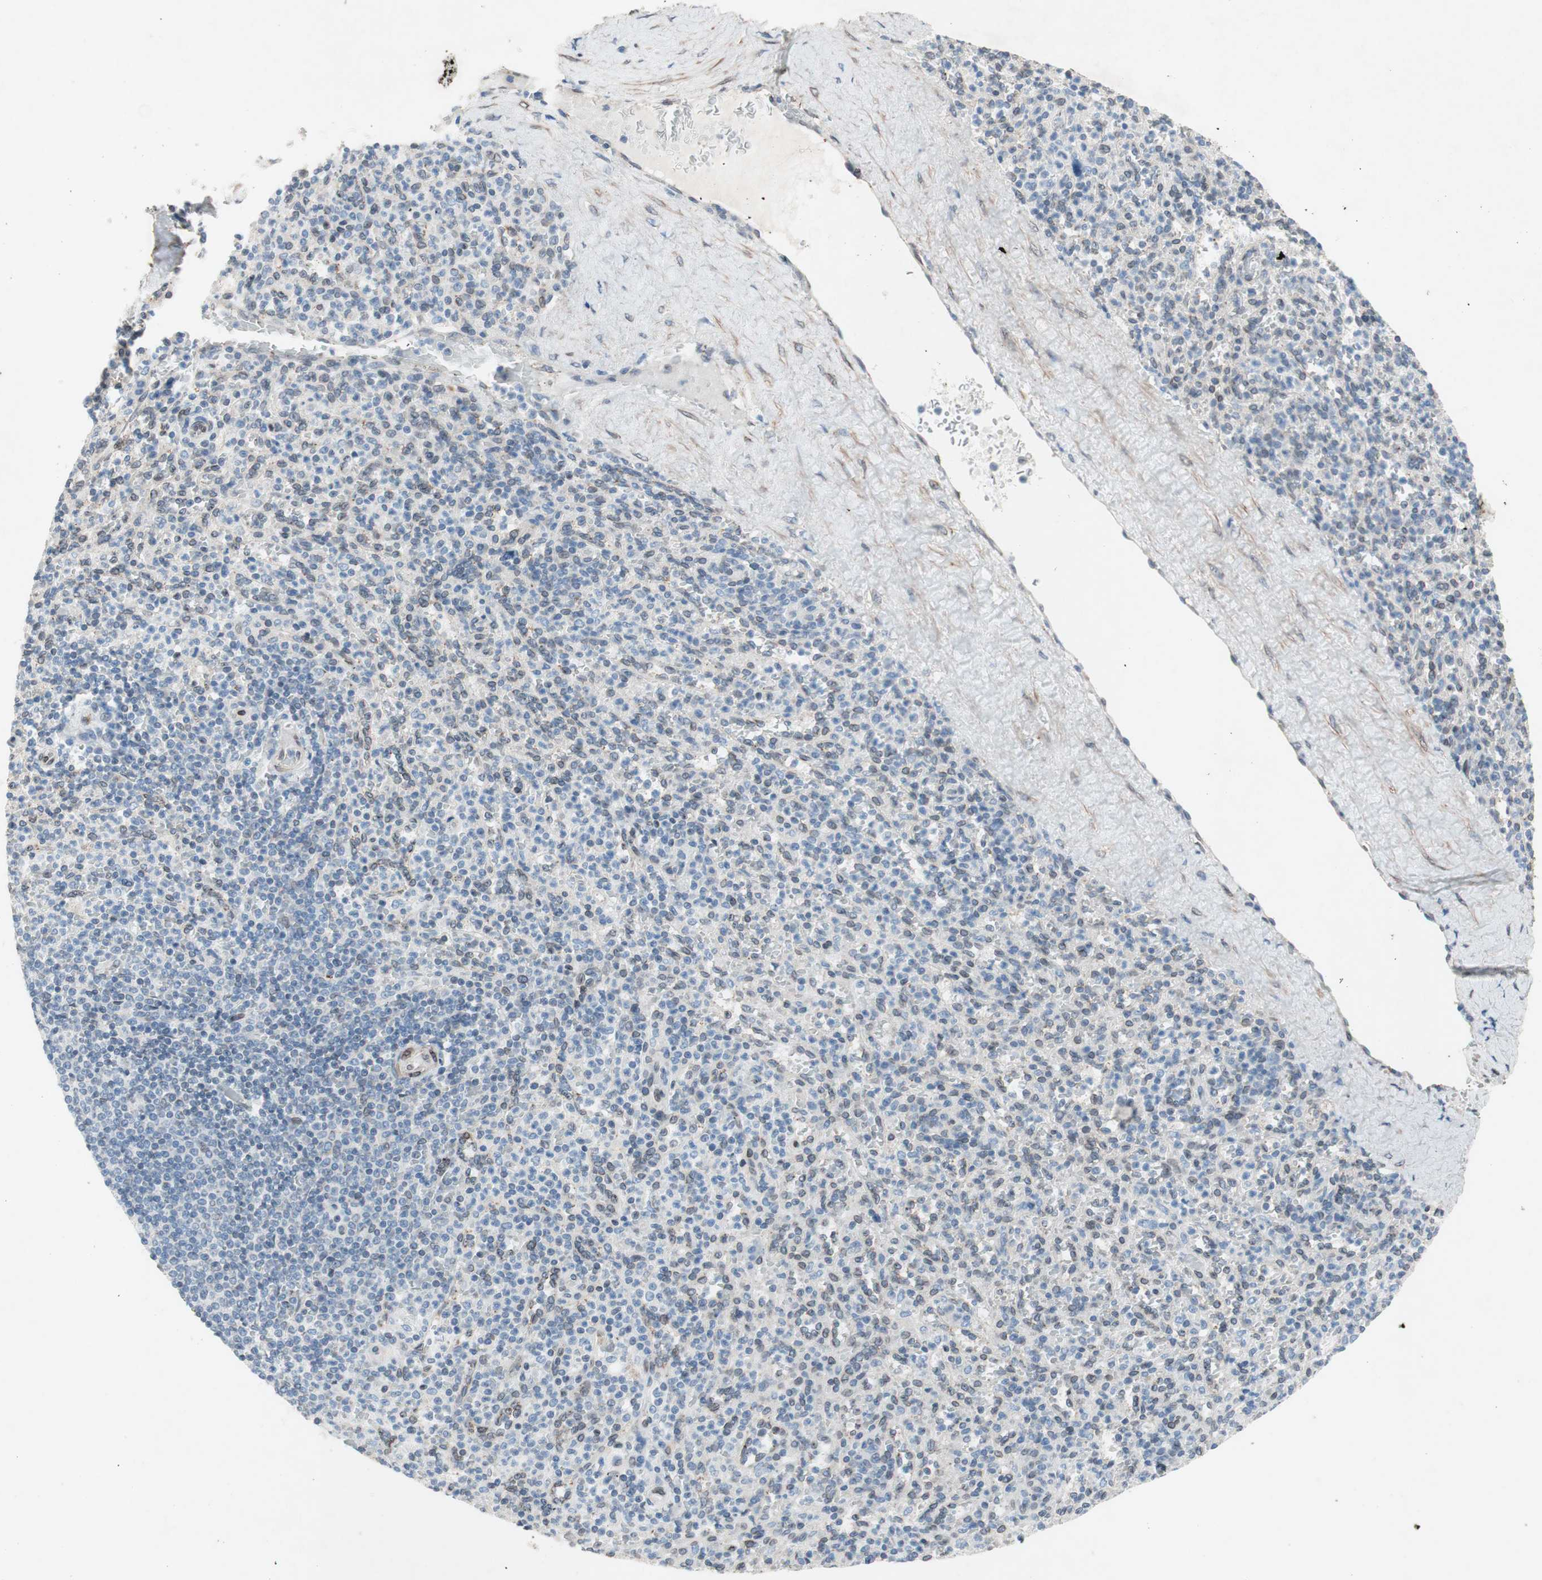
{"staining": {"intensity": "weak", "quantity": "25%-75%", "location": "cytoplasmic/membranous,nuclear"}, "tissue": "spleen", "cell_type": "Cells in red pulp", "image_type": "normal", "snomed": [{"axis": "morphology", "description": "Normal tissue, NOS"}, {"axis": "topography", "description": "Spleen"}], "caption": "Immunohistochemical staining of benign human spleen demonstrates 25%-75% levels of weak cytoplasmic/membranous,nuclear protein staining in approximately 25%-75% of cells in red pulp. The staining was performed using DAB (3,3'-diaminobenzidine), with brown indicating positive protein expression. Nuclei are stained blue with hematoxylin.", "gene": "ARNT2", "patient": {"sex": "male", "age": 36}}